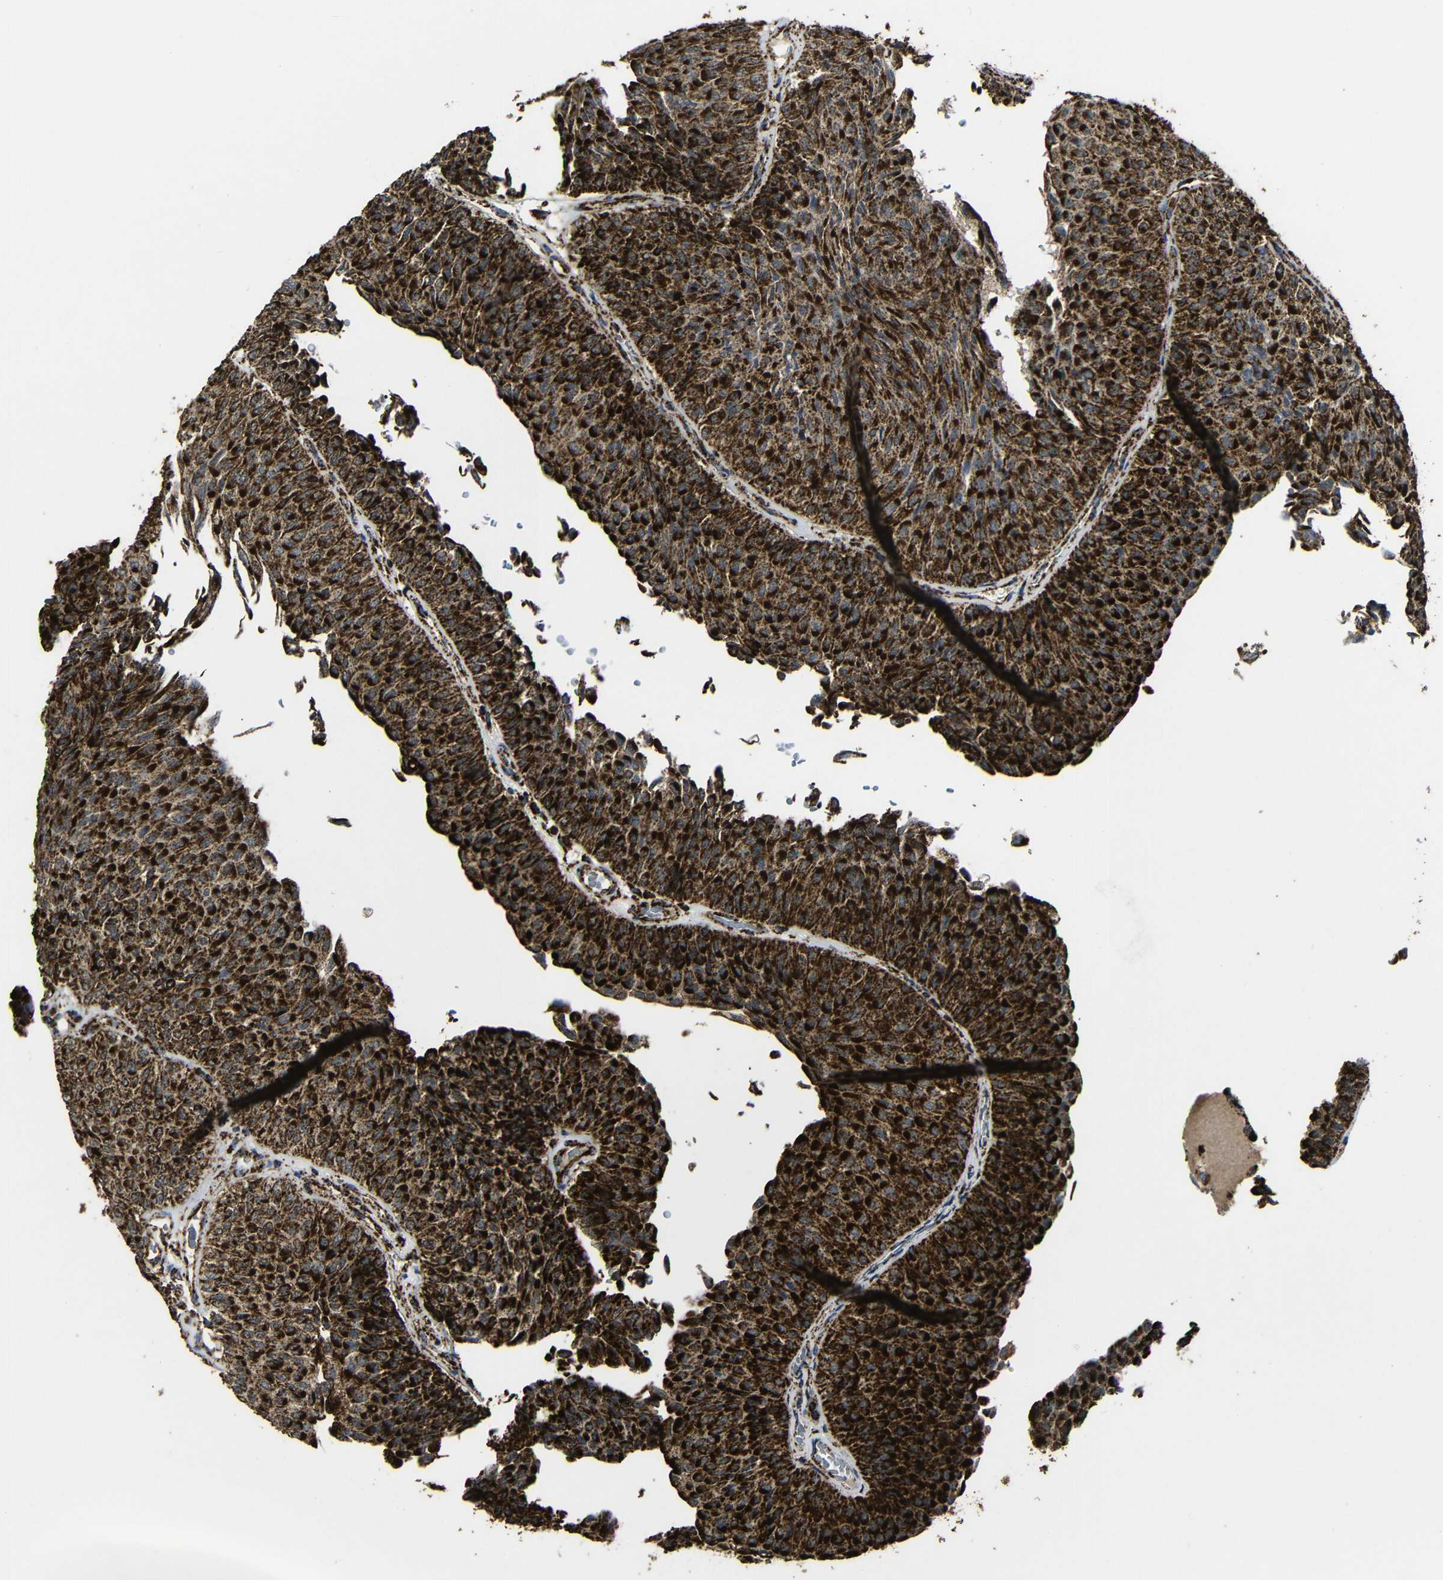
{"staining": {"intensity": "strong", "quantity": ">75%", "location": "cytoplasmic/membranous"}, "tissue": "urothelial cancer", "cell_type": "Tumor cells", "image_type": "cancer", "snomed": [{"axis": "morphology", "description": "Urothelial carcinoma, Low grade"}, {"axis": "topography", "description": "Urinary bladder"}], "caption": "Immunohistochemical staining of human urothelial carcinoma (low-grade) shows high levels of strong cytoplasmic/membranous protein expression in about >75% of tumor cells.", "gene": "ATP5F1A", "patient": {"sex": "male", "age": 78}}